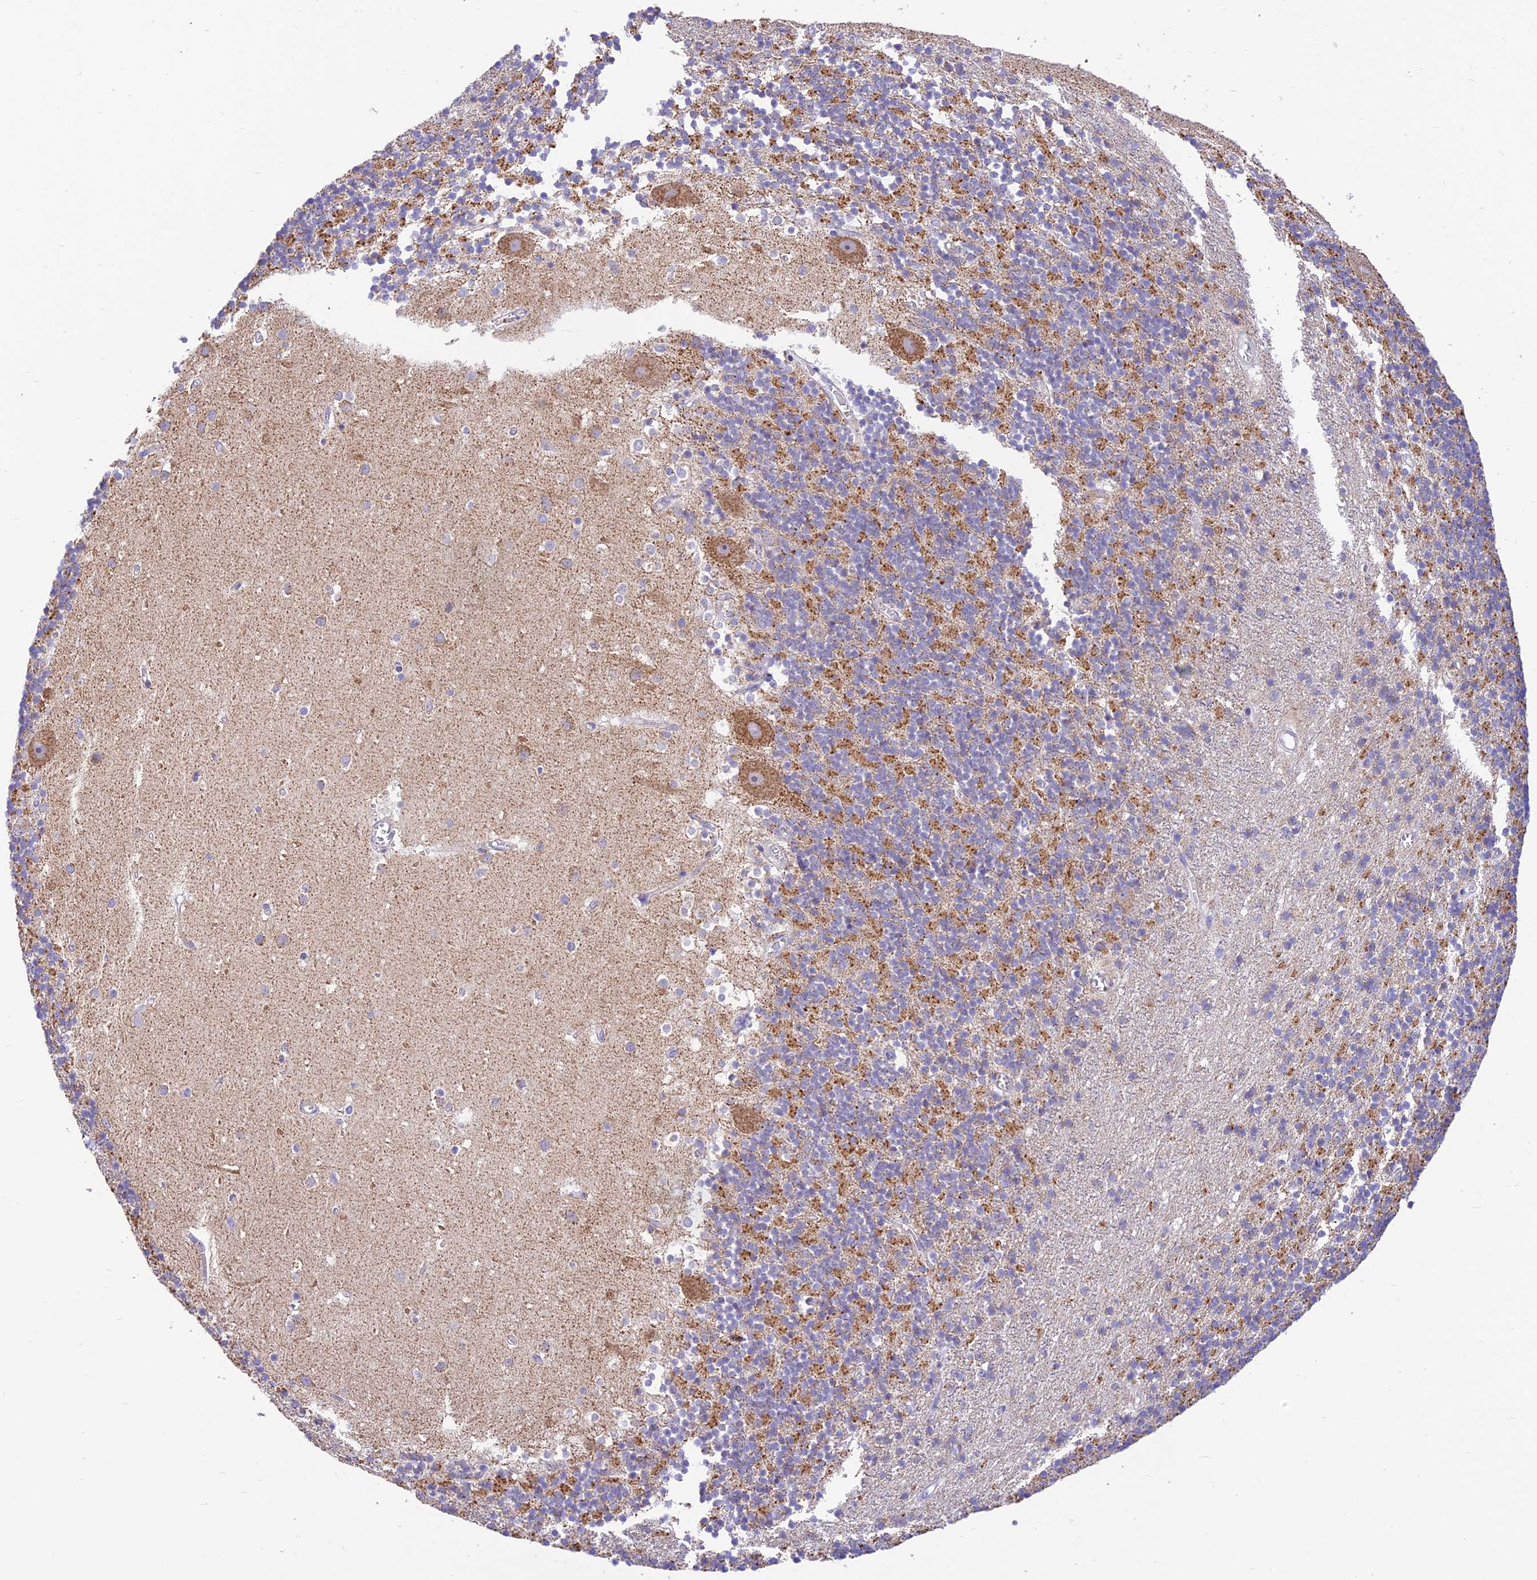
{"staining": {"intensity": "moderate", "quantity": "25%-75%", "location": "cytoplasmic/membranous"}, "tissue": "cerebellum", "cell_type": "Cells in granular layer", "image_type": "normal", "snomed": [{"axis": "morphology", "description": "Normal tissue, NOS"}, {"axis": "topography", "description": "Cerebellum"}], "caption": "IHC of normal human cerebellum demonstrates medium levels of moderate cytoplasmic/membranous staining in approximately 25%-75% of cells in granular layer. (brown staining indicates protein expression, while blue staining denotes nuclei).", "gene": "FAM186B", "patient": {"sex": "male", "age": 54}}